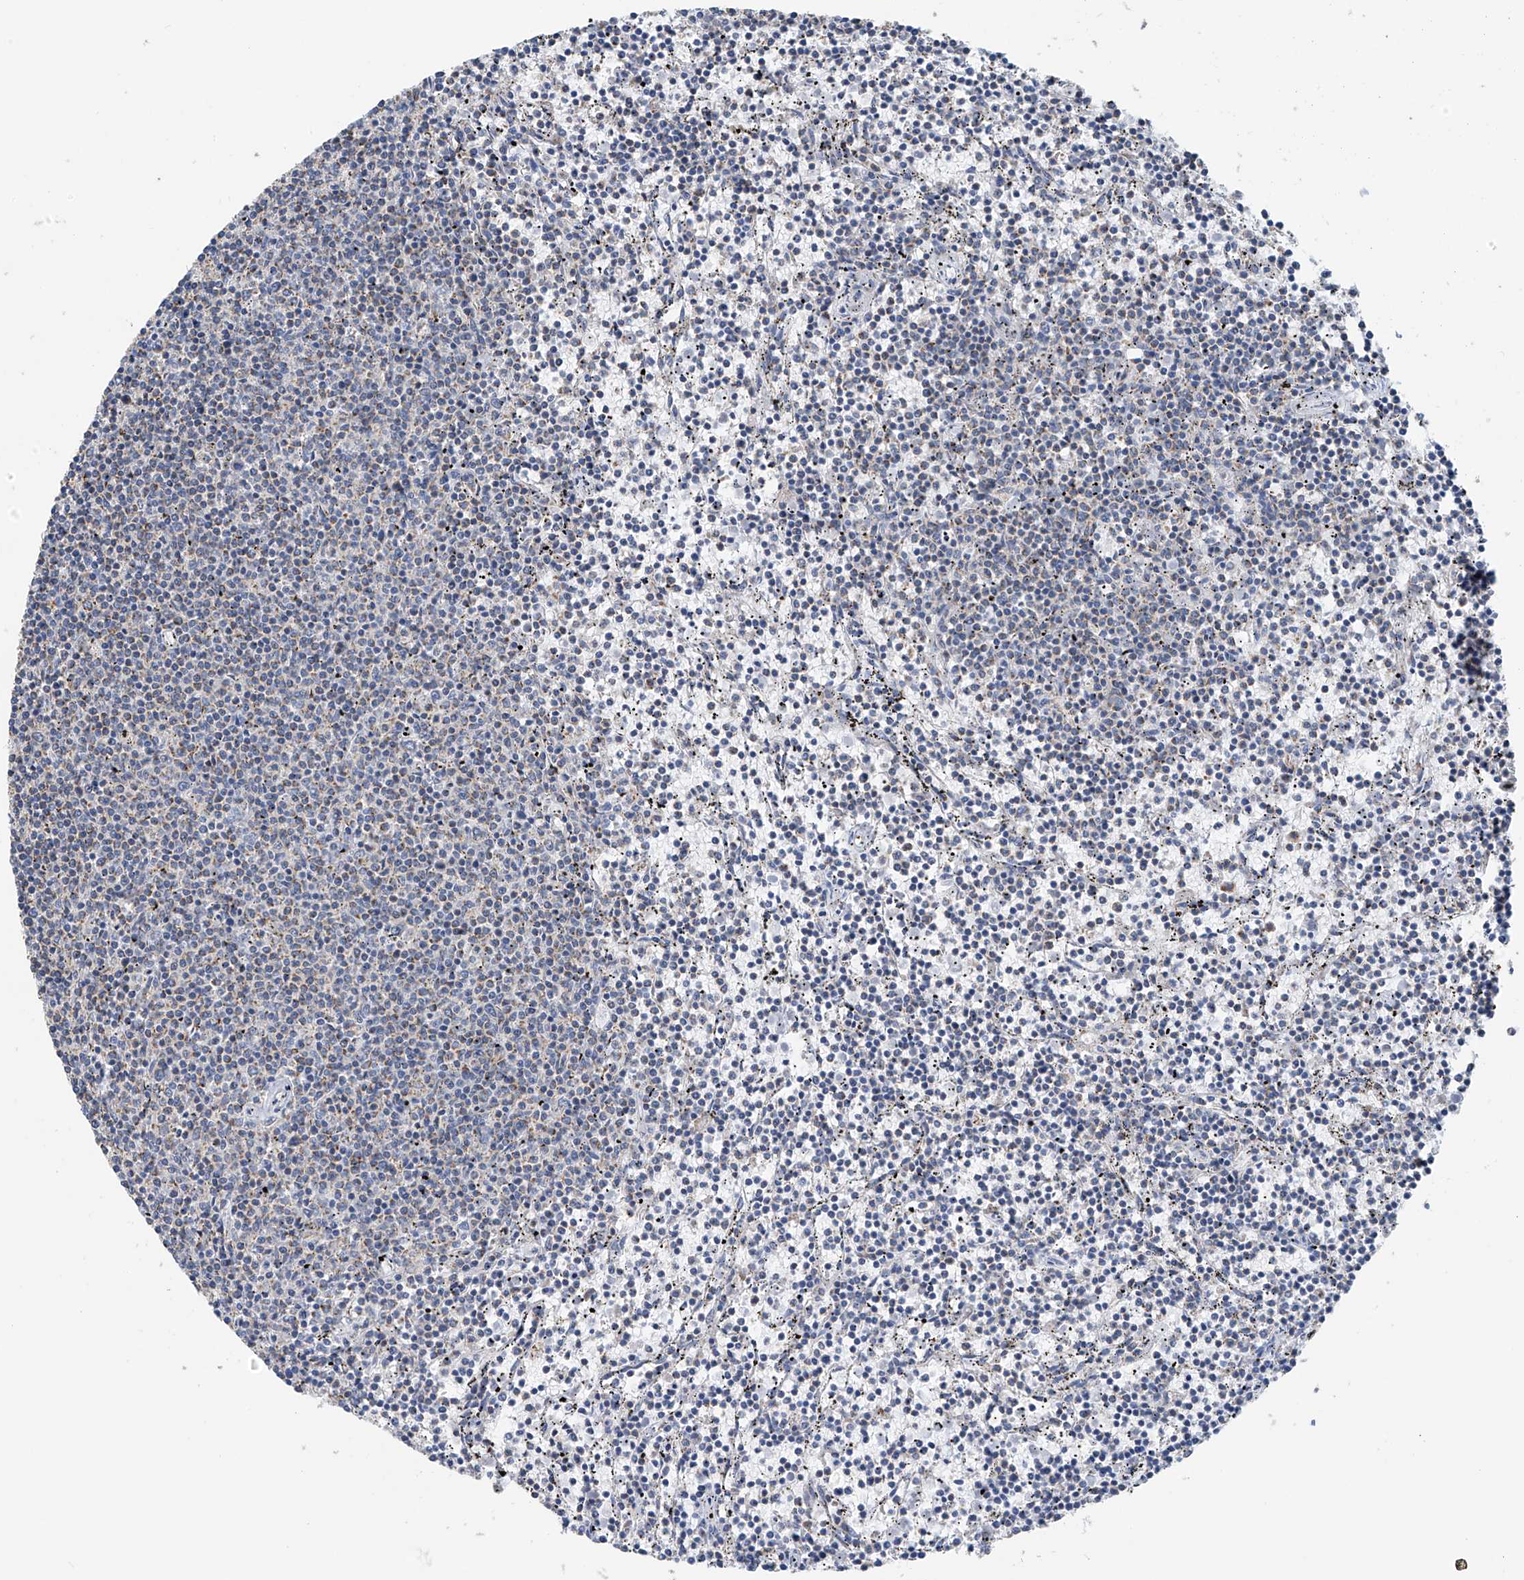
{"staining": {"intensity": "negative", "quantity": "none", "location": "none"}, "tissue": "lymphoma", "cell_type": "Tumor cells", "image_type": "cancer", "snomed": [{"axis": "morphology", "description": "Malignant lymphoma, non-Hodgkin's type, Low grade"}, {"axis": "topography", "description": "Spleen"}], "caption": "High power microscopy micrograph of an IHC photomicrograph of low-grade malignant lymphoma, non-Hodgkin's type, revealing no significant positivity in tumor cells.", "gene": "SYN3", "patient": {"sex": "female", "age": 50}}